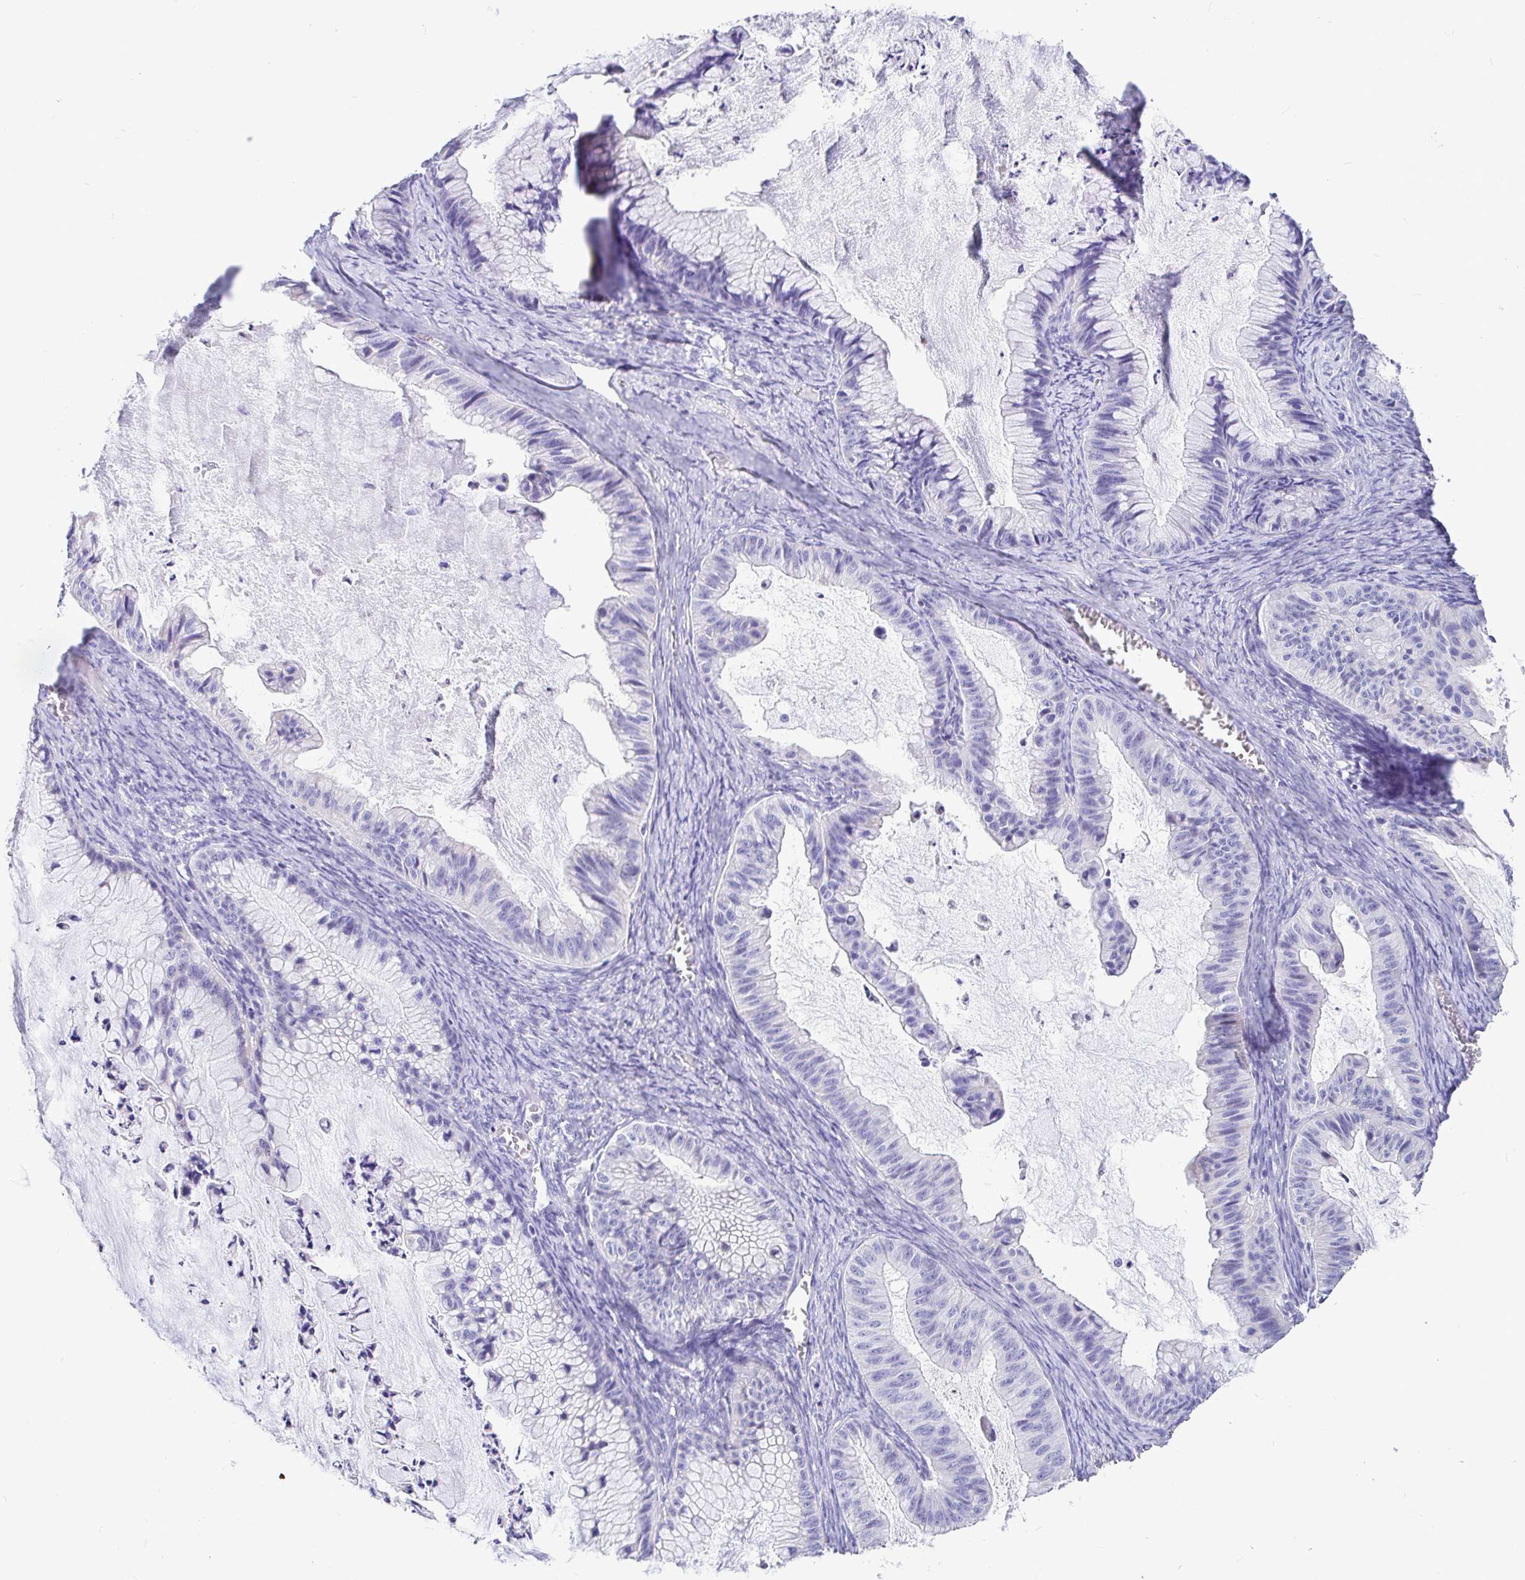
{"staining": {"intensity": "negative", "quantity": "none", "location": "none"}, "tissue": "ovarian cancer", "cell_type": "Tumor cells", "image_type": "cancer", "snomed": [{"axis": "morphology", "description": "Cystadenocarcinoma, mucinous, NOS"}, {"axis": "topography", "description": "Ovary"}], "caption": "DAB (3,3'-diaminobenzidine) immunohistochemical staining of mucinous cystadenocarcinoma (ovarian) reveals no significant positivity in tumor cells.", "gene": "CCDC62", "patient": {"sex": "female", "age": 72}}